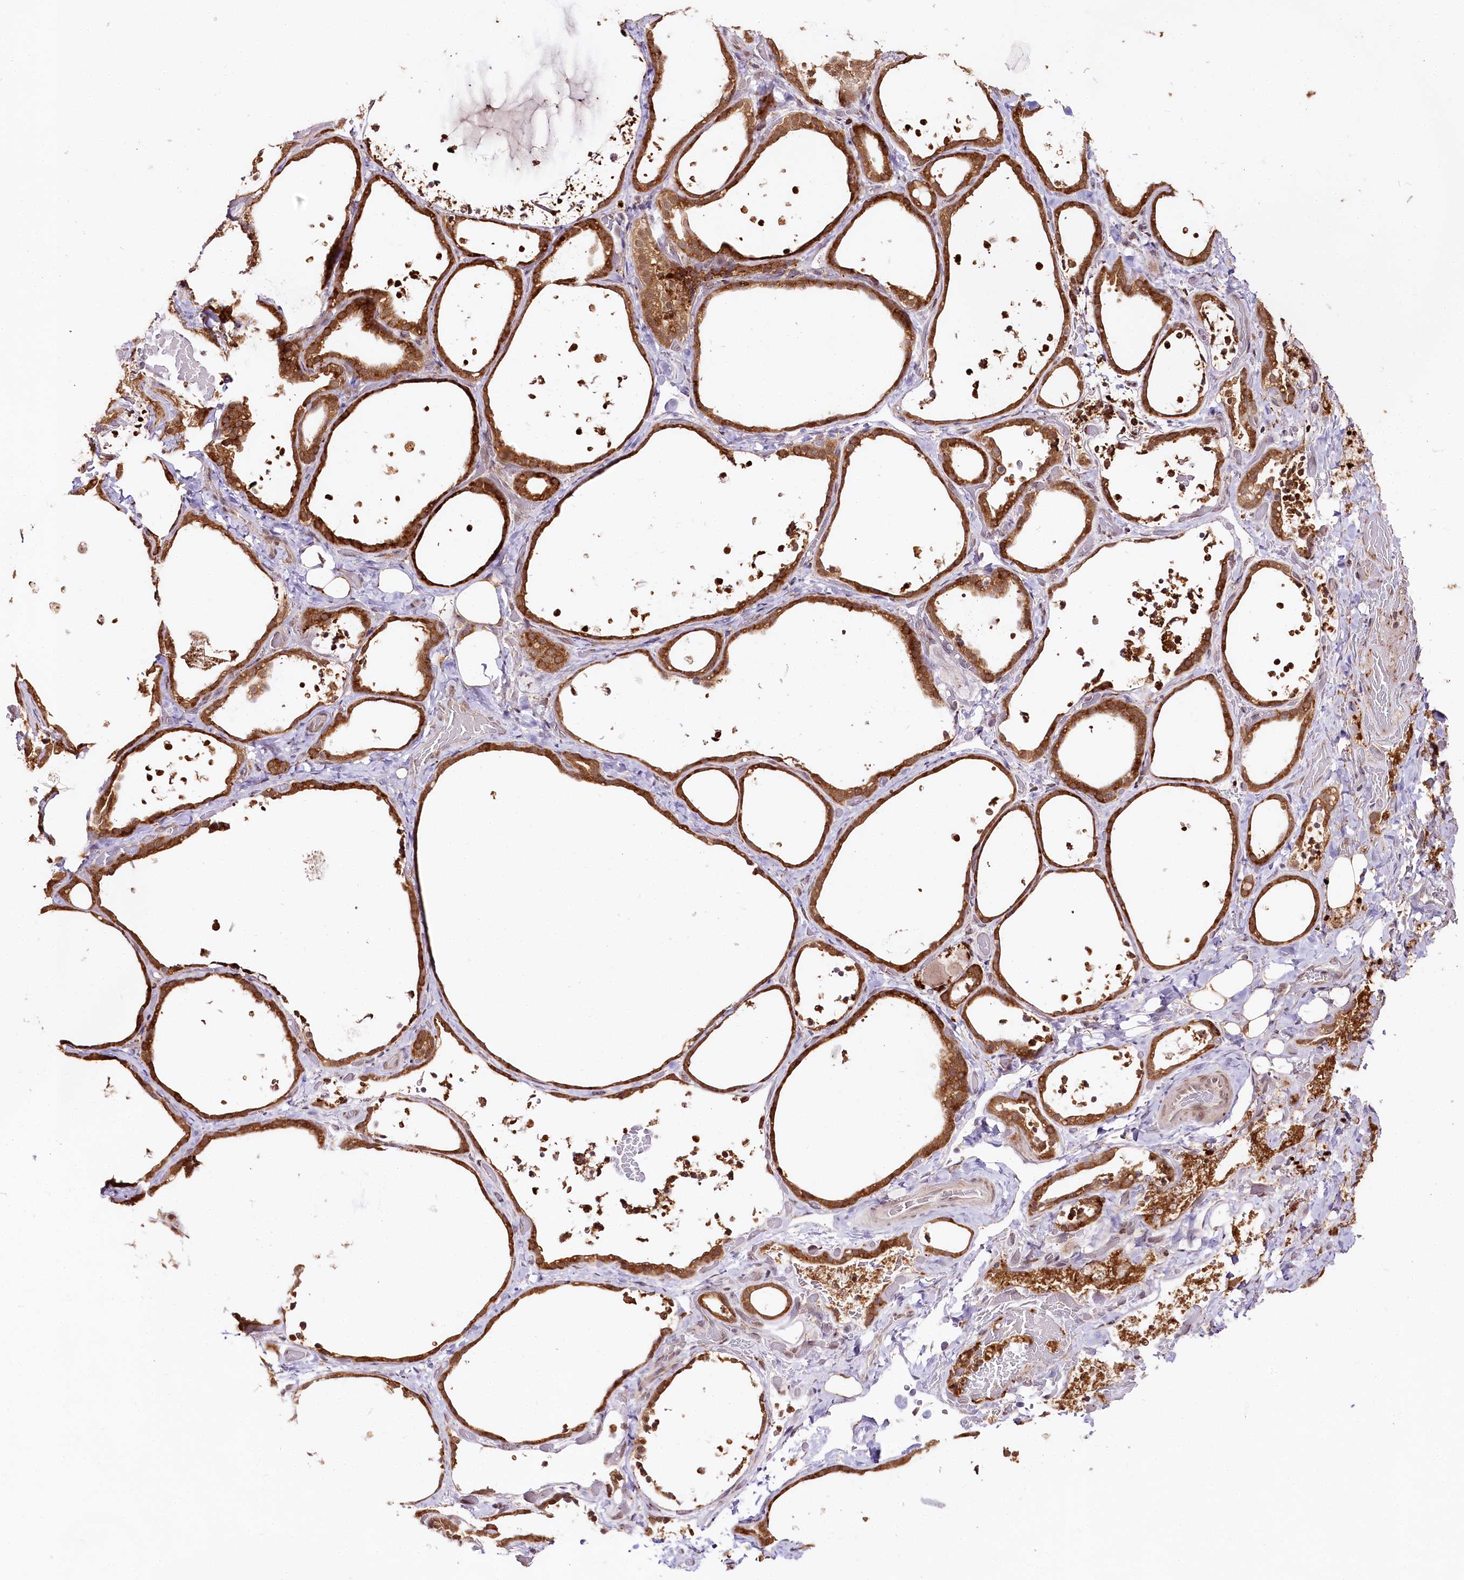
{"staining": {"intensity": "strong", "quantity": ">75%", "location": "cytoplasmic/membranous,nuclear"}, "tissue": "thyroid gland", "cell_type": "Glandular cells", "image_type": "normal", "snomed": [{"axis": "morphology", "description": "Normal tissue, NOS"}, {"axis": "topography", "description": "Thyroid gland"}], "caption": "This image reveals unremarkable thyroid gland stained with immunohistochemistry (IHC) to label a protein in brown. The cytoplasmic/membranous,nuclear of glandular cells show strong positivity for the protein. Nuclei are counter-stained blue.", "gene": "CNPY2", "patient": {"sex": "female", "age": 44}}